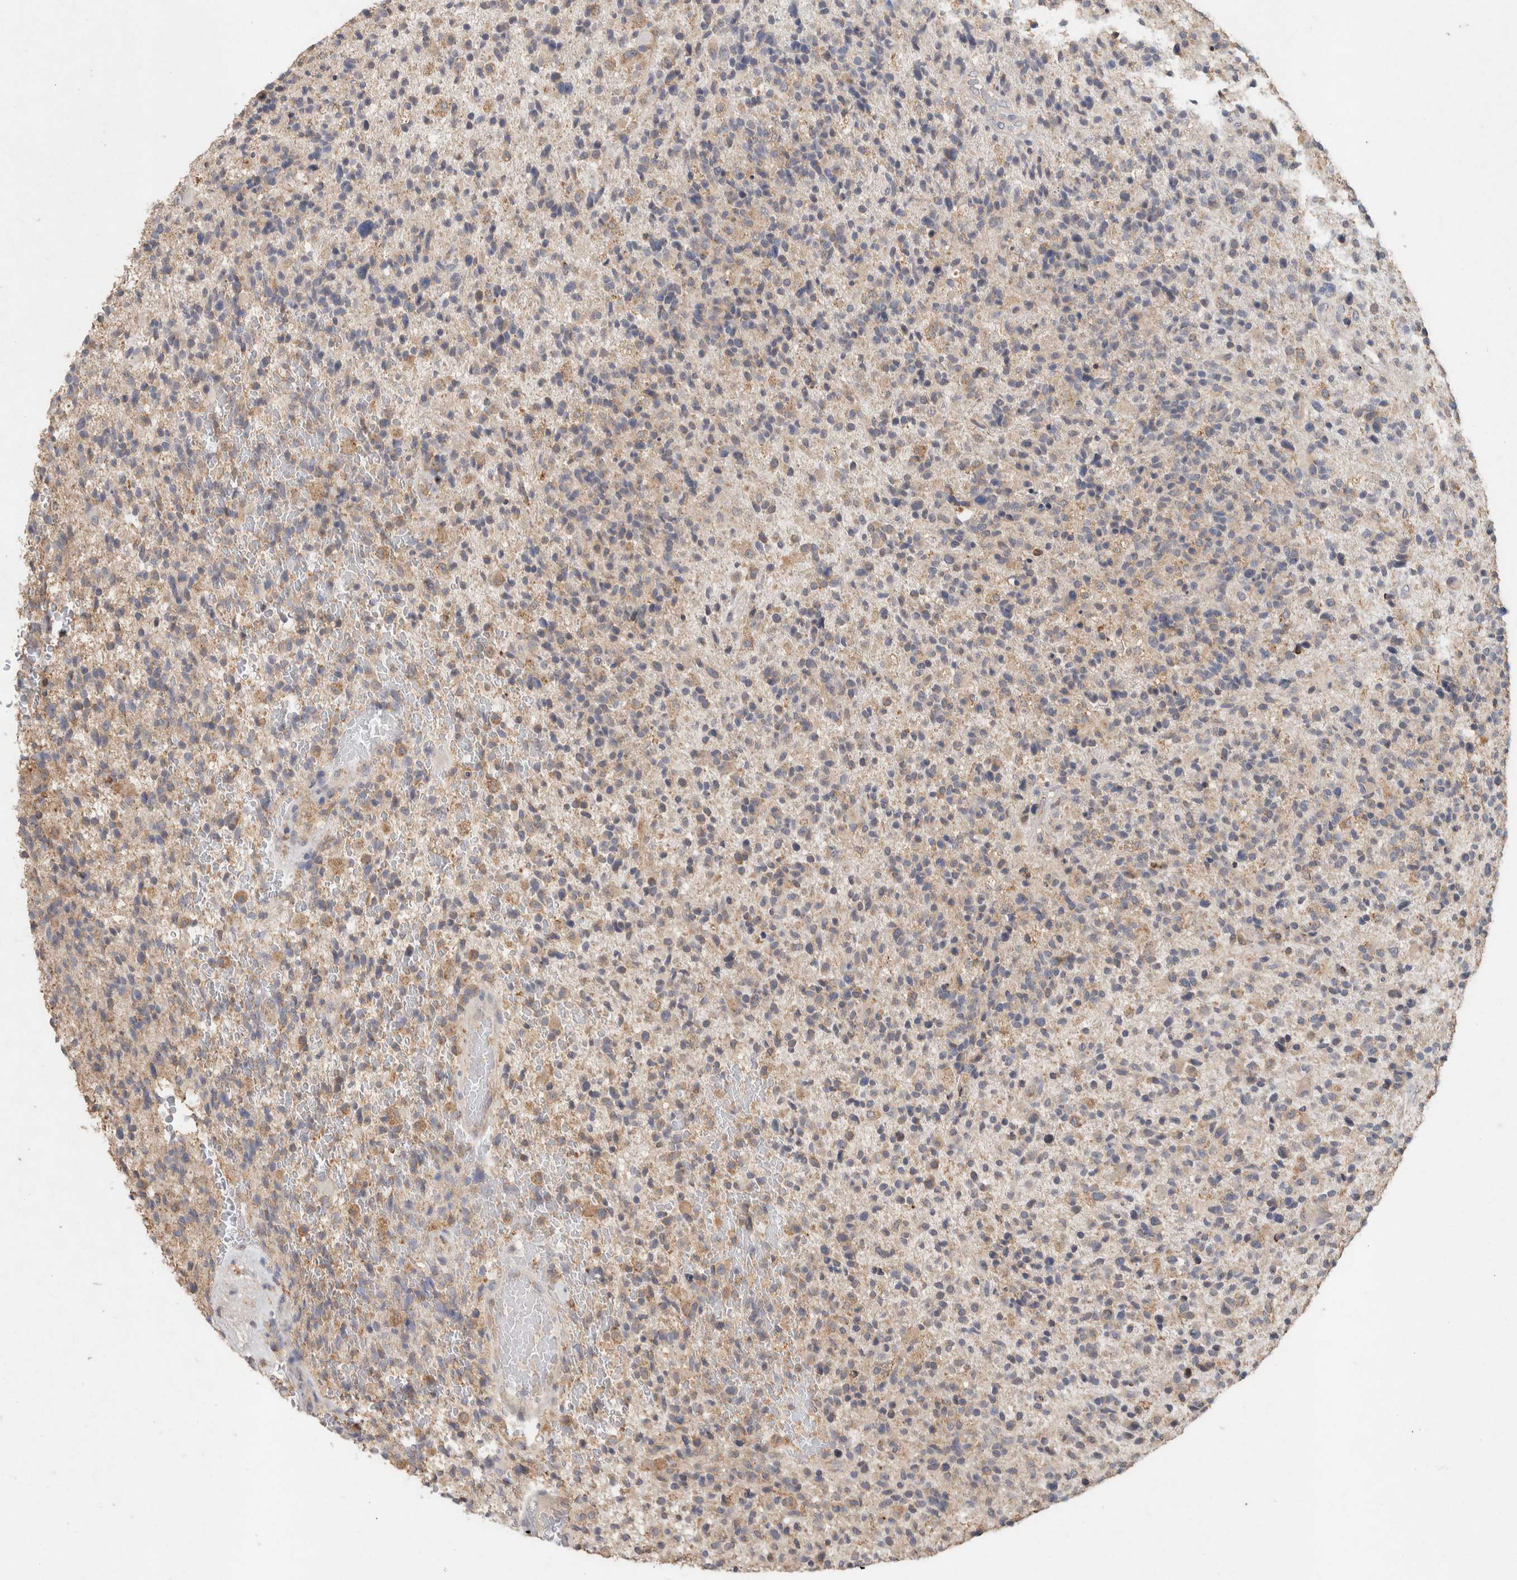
{"staining": {"intensity": "negative", "quantity": "none", "location": "none"}, "tissue": "glioma", "cell_type": "Tumor cells", "image_type": "cancer", "snomed": [{"axis": "morphology", "description": "Glioma, malignant, High grade"}, {"axis": "topography", "description": "Brain"}], "caption": "An image of human malignant glioma (high-grade) is negative for staining in tumor cells. Nuclei are stained in blue.", "gene": "RAB14", "patient": {"sex": "male", "age": 72}}